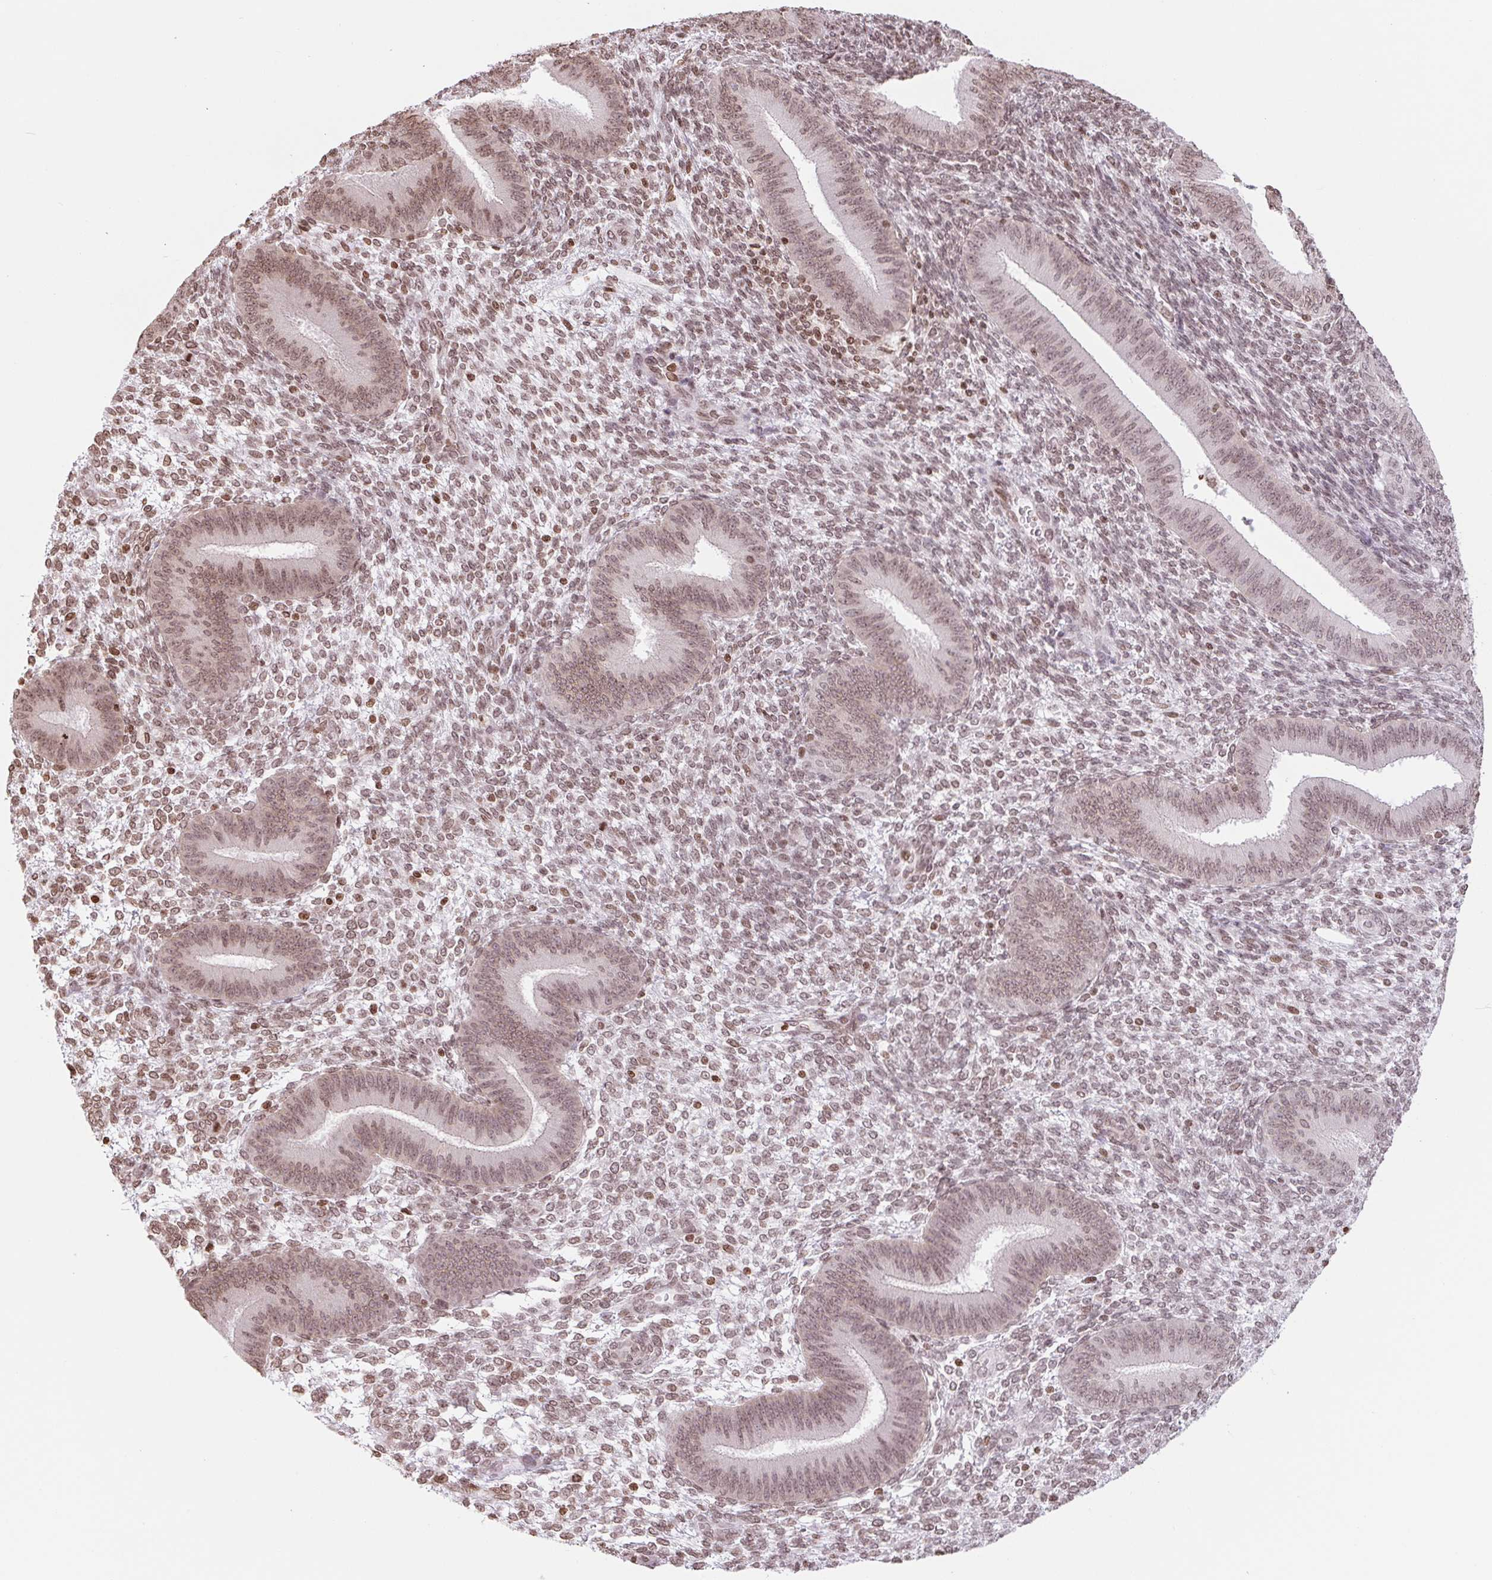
{"staining": {"intensity": "moderate", "quantity": ">75%", "location": "nuclear"}, "tissue": "endometrium", "cell_type": "Cells in endometrial stroma", "image_type": "normal", "snomed": [{"axis": "morphology", "description": "Normal tissue, NOS"}, {"axis": "topography", "description": "Endometrium"}], "caption": "DAB (3,3'-diaminobenzidine) immunohistochemical staining of normal human endometrium demonstrates moderate nuclear protein positivity in about >75% of cells in endometrial stroma. The staining was performed using DAB (3,3'-diaminobenzidine) to visualize the protein expression in brown, while the nuclei were stained in blue with hematoxylin (Magnification: 20x).", "gene": "SMIM12", "patient": {"sex": "female", "age": 39}}